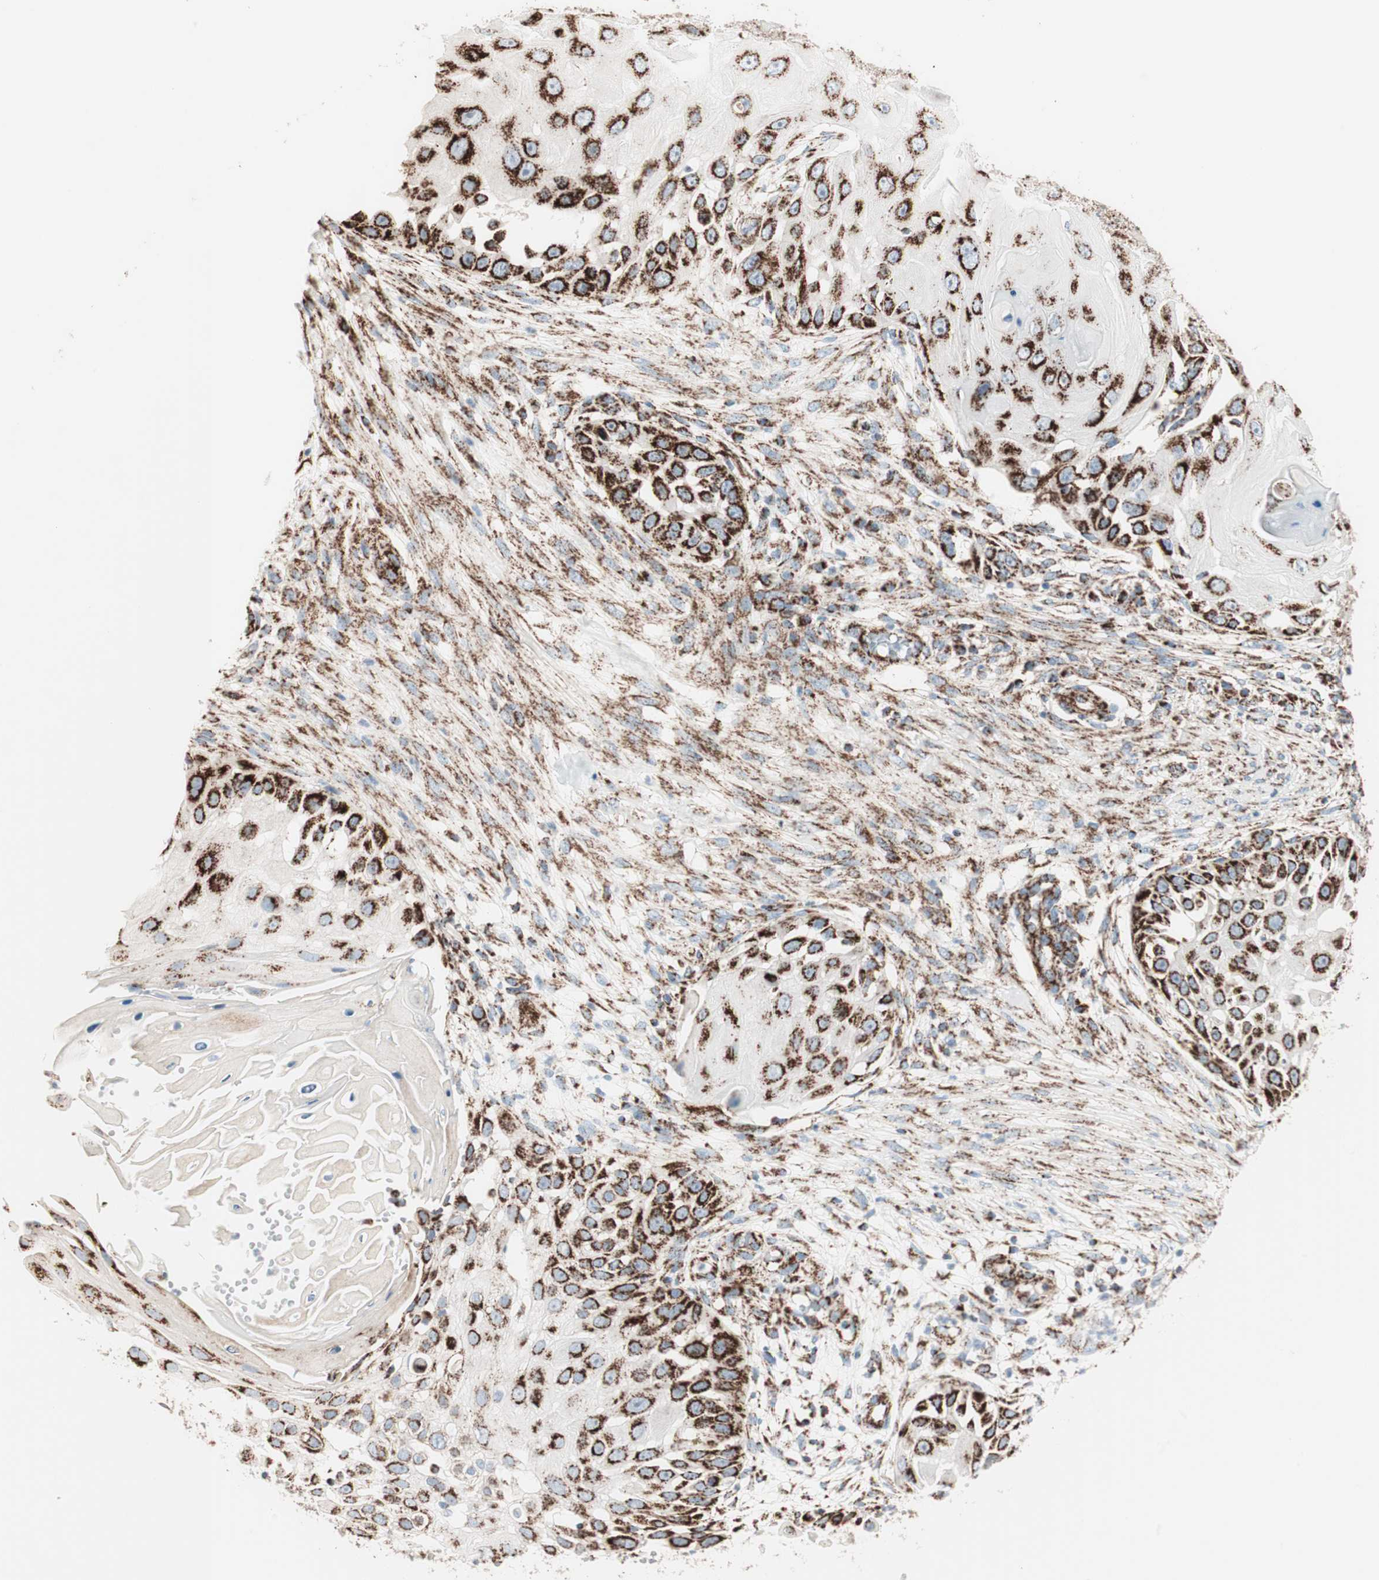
{"staining": {"intensity": "strong", "quantity": ">75%", "location": "cytoplasmic/membranous"}, "tissue": "skin cancer", "cell_type": "Tumor cells", "image_type": "cancer", "snomed": [{"axis": "morphology", "description": "Squamous cell carcinoma, NOS"}, {"axis": "topography", "description": "Skin"}], "caption": "Strong cytoplasmic/membranous expression for a protein is identified in approximately >75% of tumor cells of skin squamous cell carcinoma using immunohistochemistry.", "gene": "TOMM20", "patient": {"sex": "female", "age": 44}}